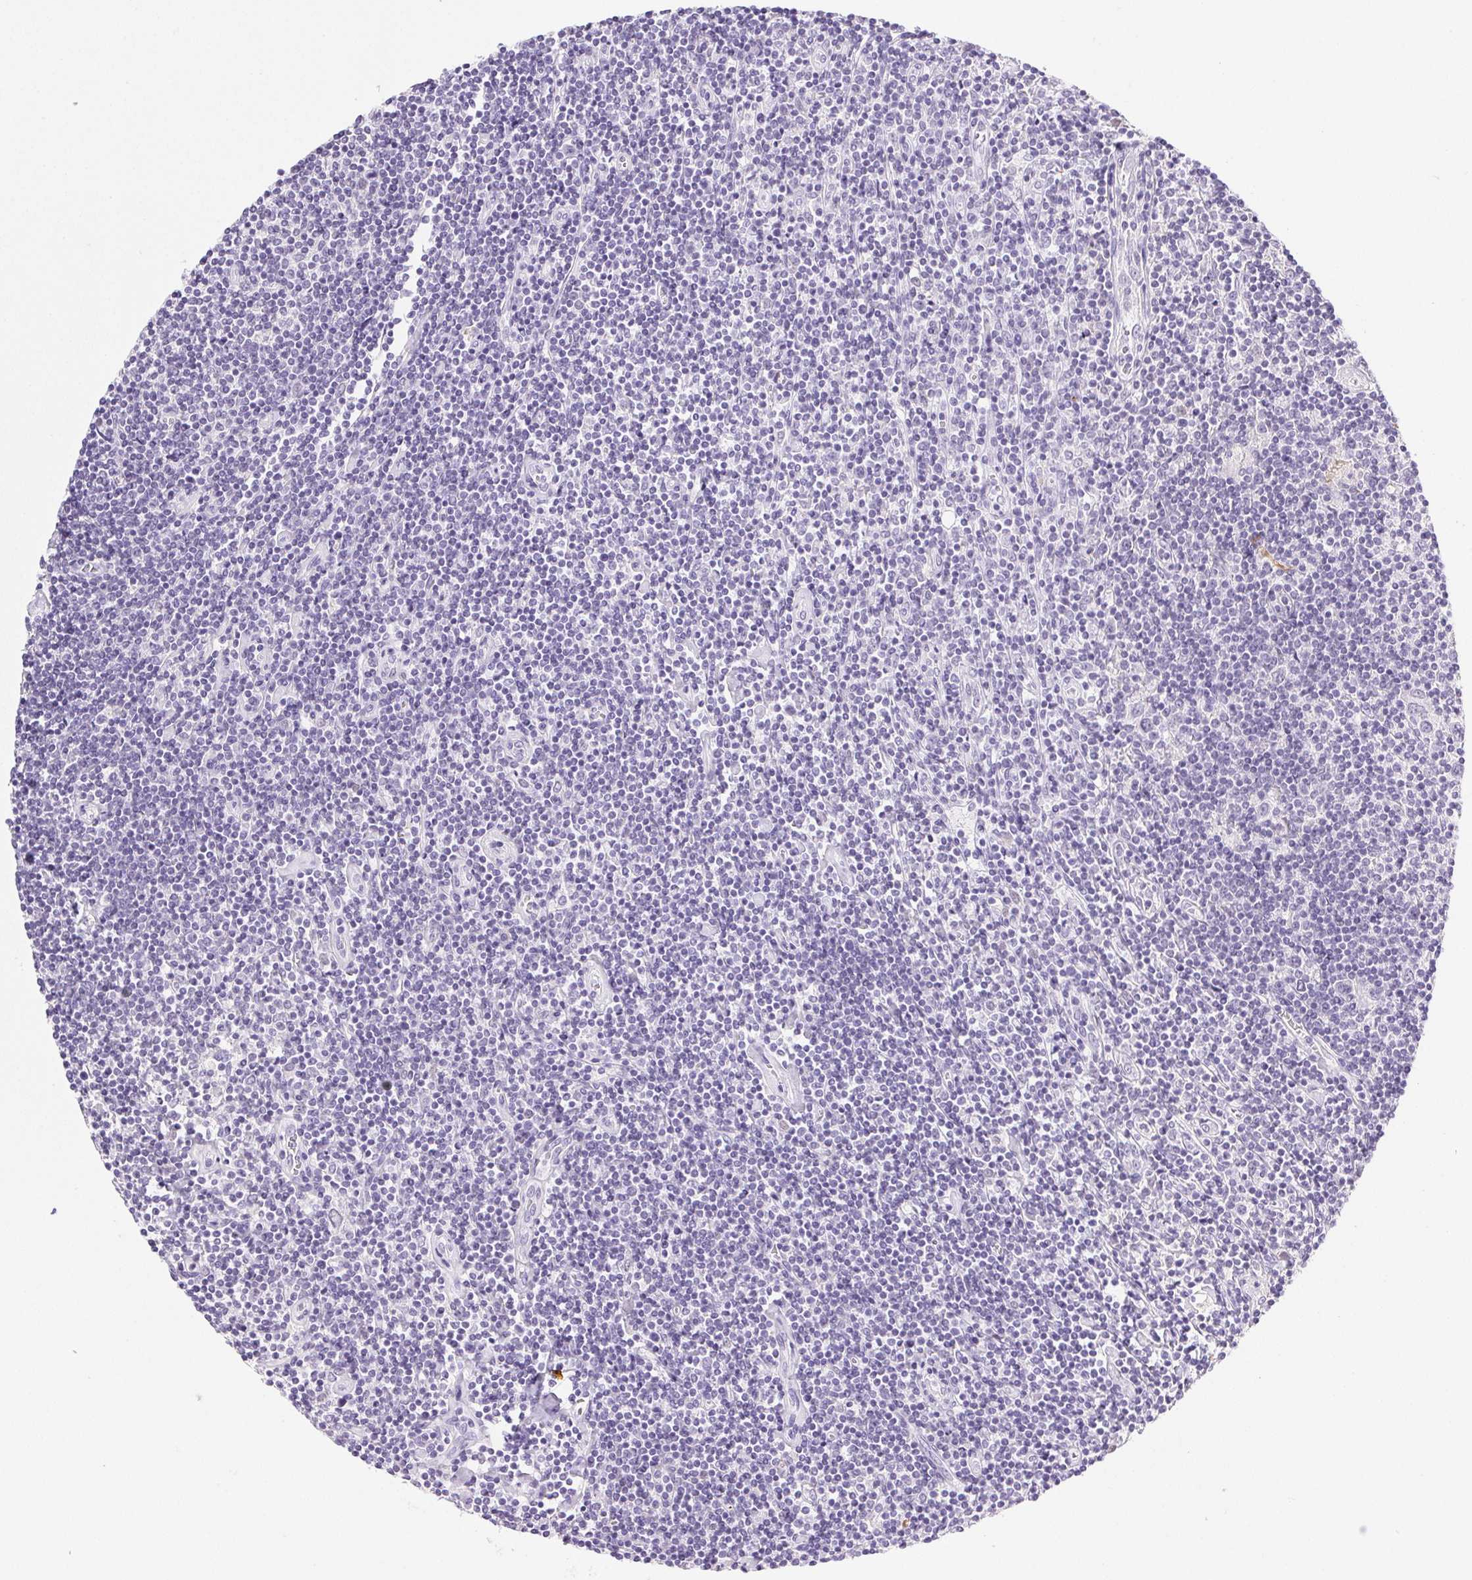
{"staining": {"intensity": "negative", "quantity": "none", "location": "none"}, "tissue": "lymphoma", "cell_type": "Tumor cells", "image_type": "cancer", "snomed": [{"axis": "morphology", "description": "Hodgkin's disease, NOS"}, {"axis": "topography", "description": "Lymph node"}], "caption": "This micrograph is of lymphoma stained with immunohistochemistry to label a protein in brown with the nuclei are counter-stained blue. There is no positivity in tumor cells. The staining was performed using DAB to visualize the protein expression in brown, while the nuclei were stained in blue with hematoxylin (Magnification: 20x).", "gene": "CLDN10", "patient": {"sex": "male", "age": 40}}